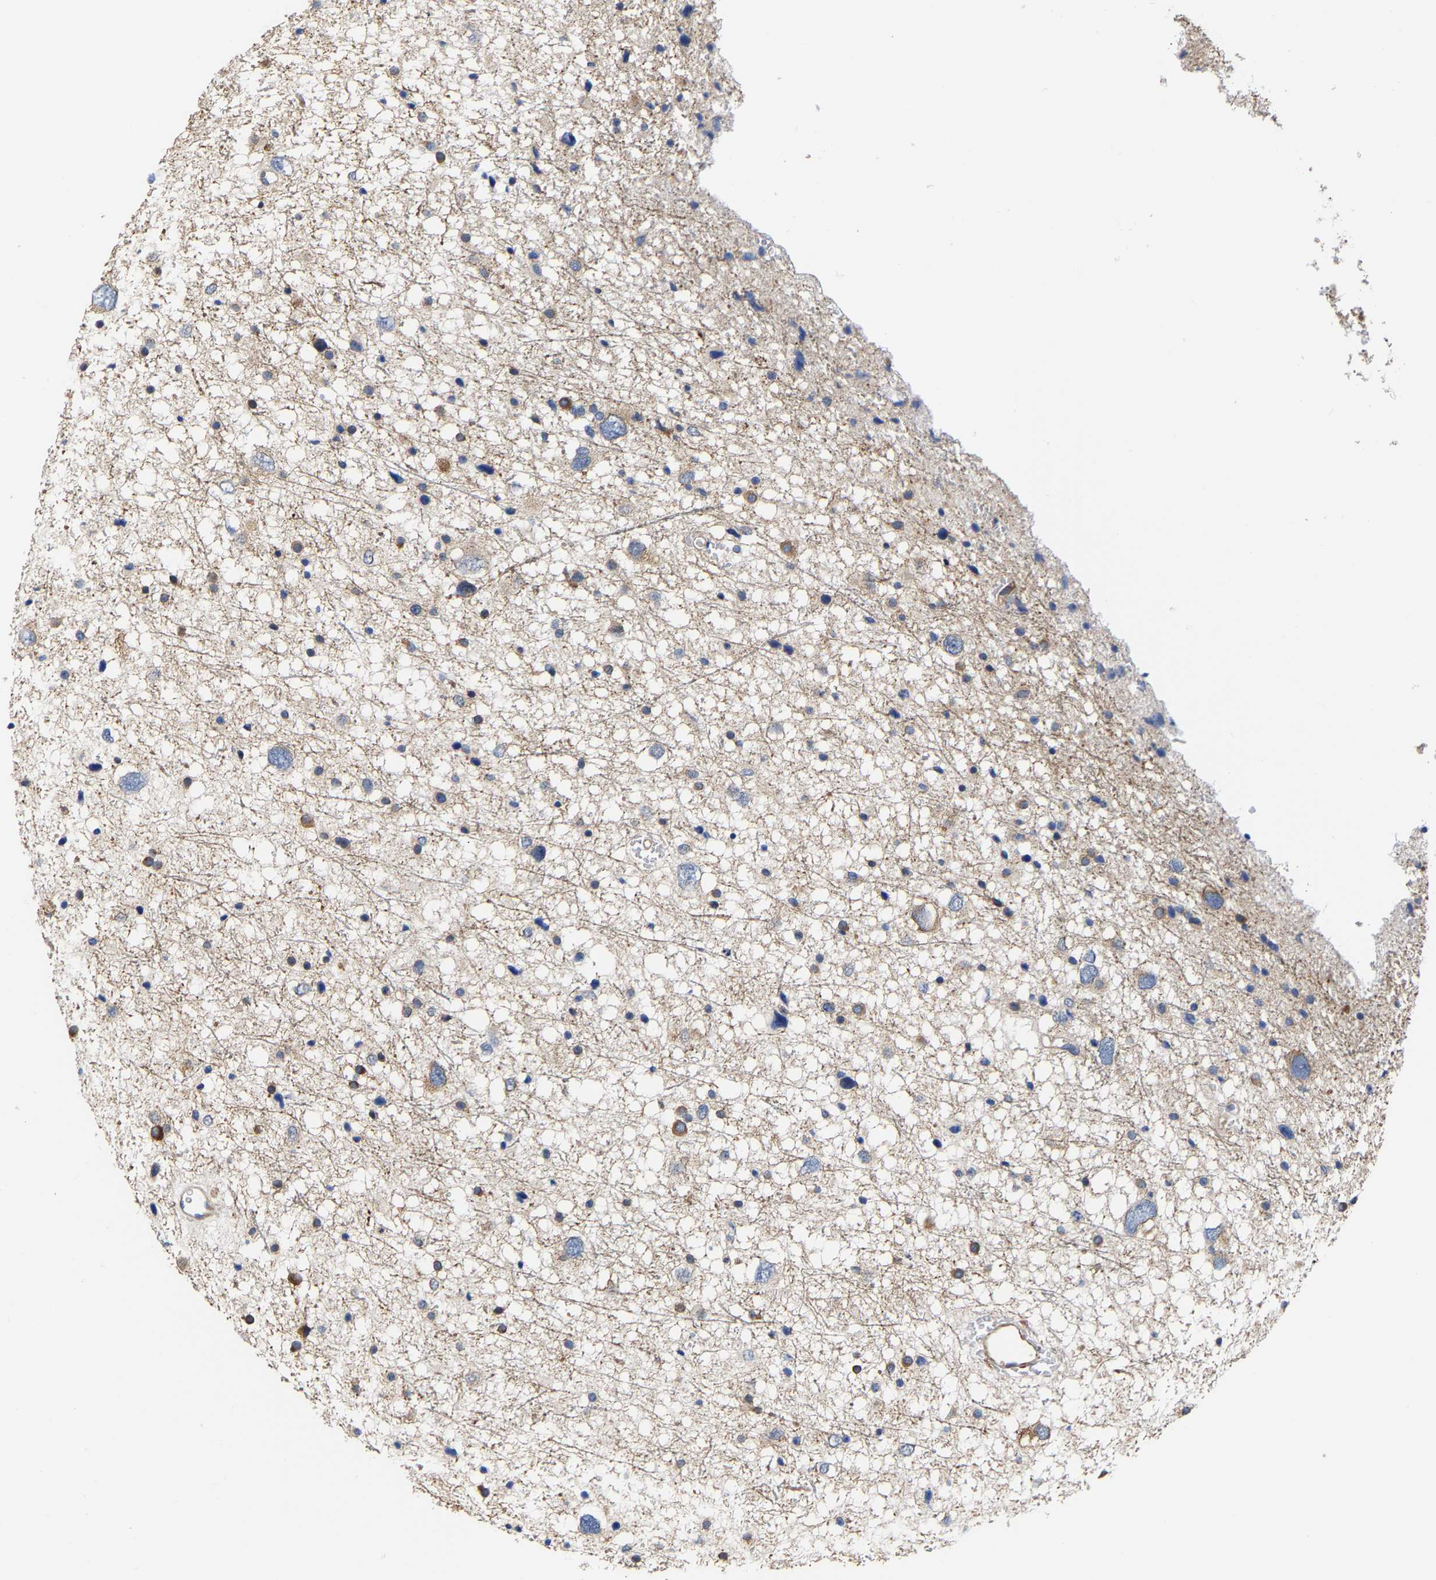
{"staining": {"intensity": "moderate", "quantity": "<25%", "location": "cytoplasmic/membranous"}, "tissue": "glioma", "cell_type": "Tumor cells", "image_type": "cancer", "snomed": [{"axis": "morphology", "description": "Glioma, malignant, Low grade"}, {"axis": "topography", "description": "Brain"}], "caption": "Protein analysis of glioma tissue reveals moderate cytoplasmic/membranous staining in approximately <25% of tumor cells. The protein of interest is stained brown, and the nuclei are stained in blue (DAB IHC with brightfield microscopy, high magnification).", "gene": "ARAP1", "patient": {"sex": "female", "age": 37}}